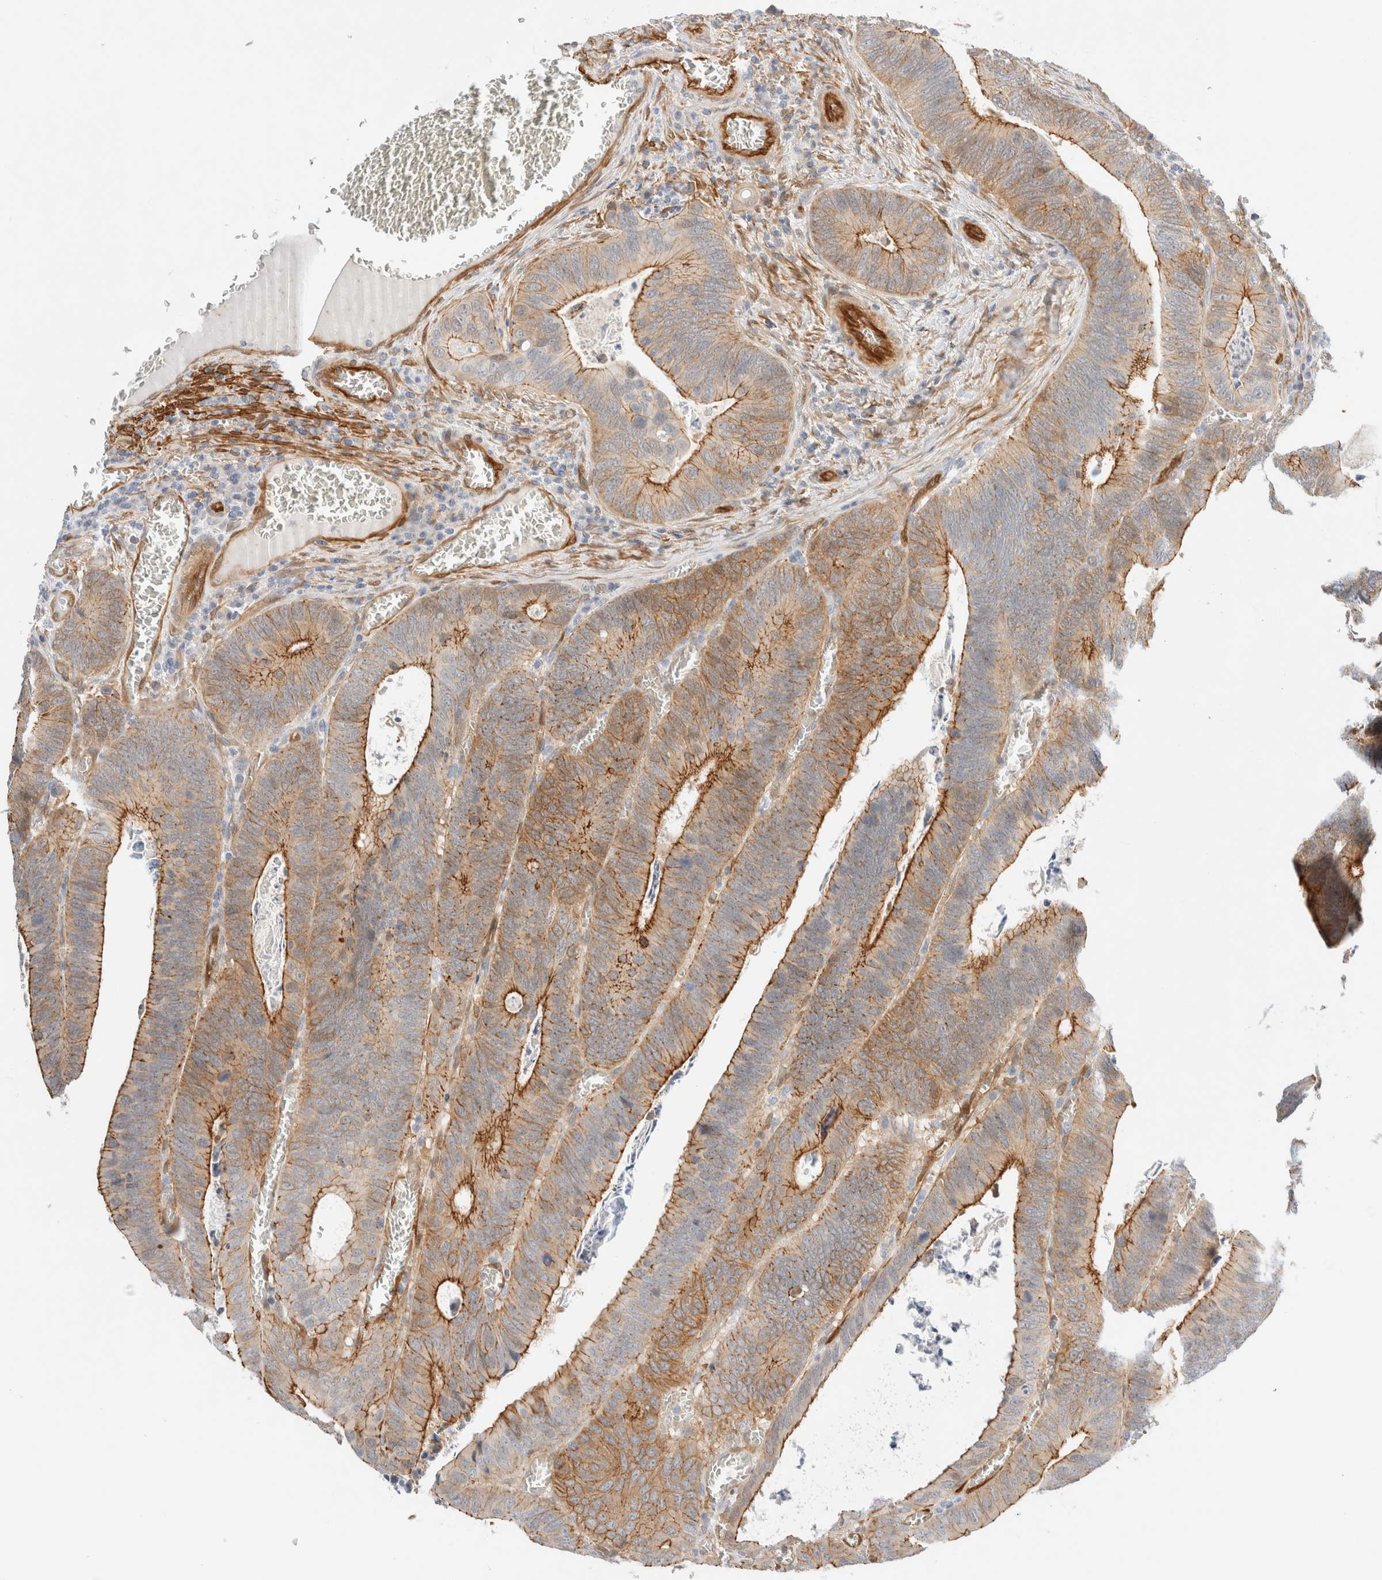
{"staining": {"intensity": "moderate", "quantity": ">75%", "location": "cytoplasmic/membranous"}, "tissue": "colorectal cancer", "cell_type": "Tumor cells", "image_type": "cancer", "snomed": [{"axis": "morphology", "description": "Inflammation, NOS"}, {"axis": "morphology", "description": "Adenocarcinoma, NOS"}, {"axis": "topography", "description": "Colon"}], "caption": "Colorectal cancer (adenocarcinoma) stained with a protein marker demonstrates moderate staining in tumor cells.", "gene": "LMCD1", "patient": {"sex": "male", "age": 72}}